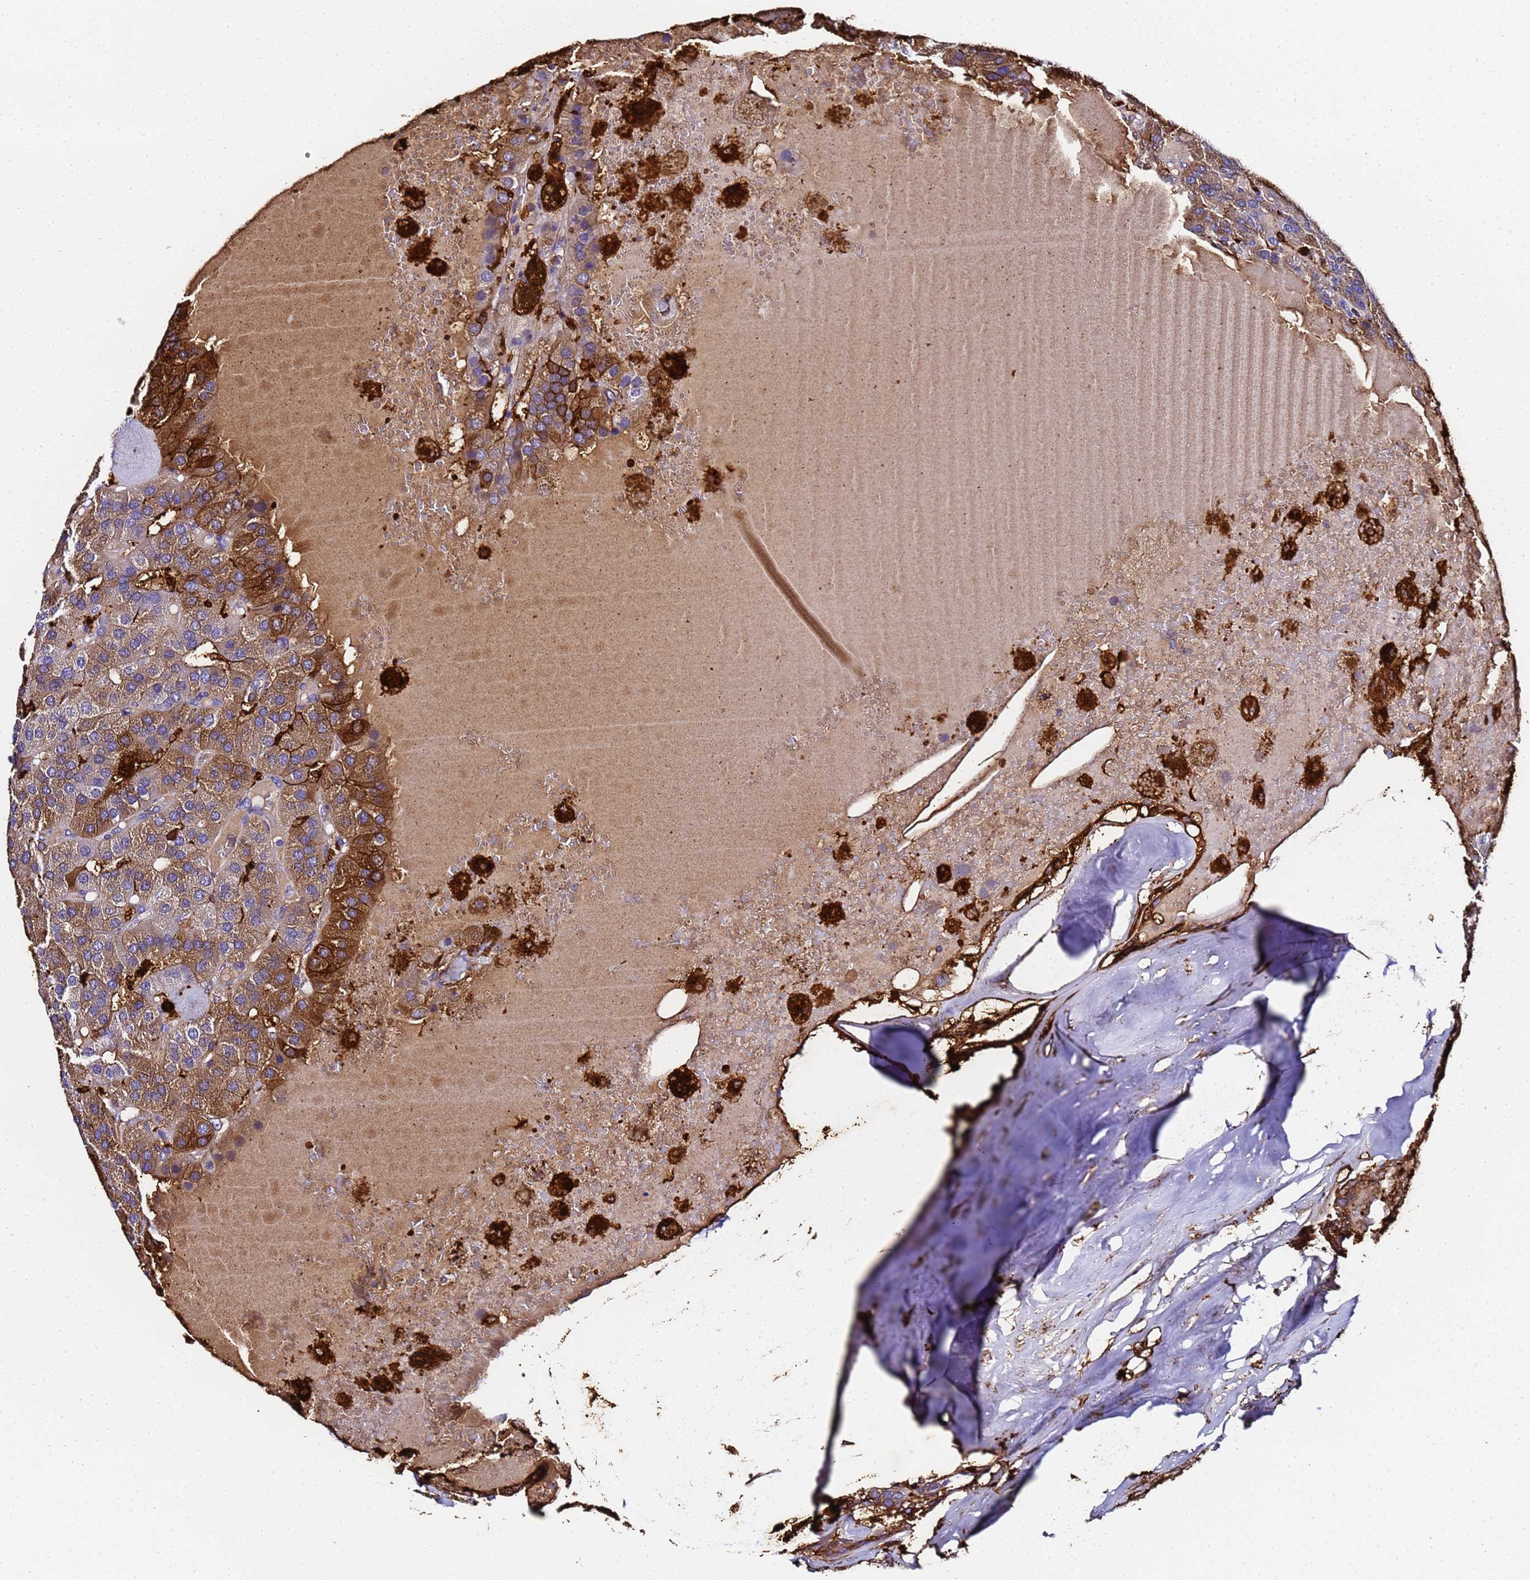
{"staining": {"intensity": "moderate", "quantity": "25%-75%", "location": "cytoplasmic/membranous"}, "tissue": "parathyroid gland", "cell_type": "Glandular cells", "image_type": "normal", "snomed": [{"axis": "morphology", "description": "Normal tissue, NOS"}, {"axis": "morphology", "description": "Adenoma, NOS"}, {"axis": "topography", "description": "Parathyroid gland"}], "caption": "Immunohistochemistry (IHC) of benign human parathyroid gland shows medium levels of moderate cytoplasmic/membranous positivity in about 25%-75% of glandular cells.", "gene": "FTL", "patient": {"sex": "female", "age": 86}}